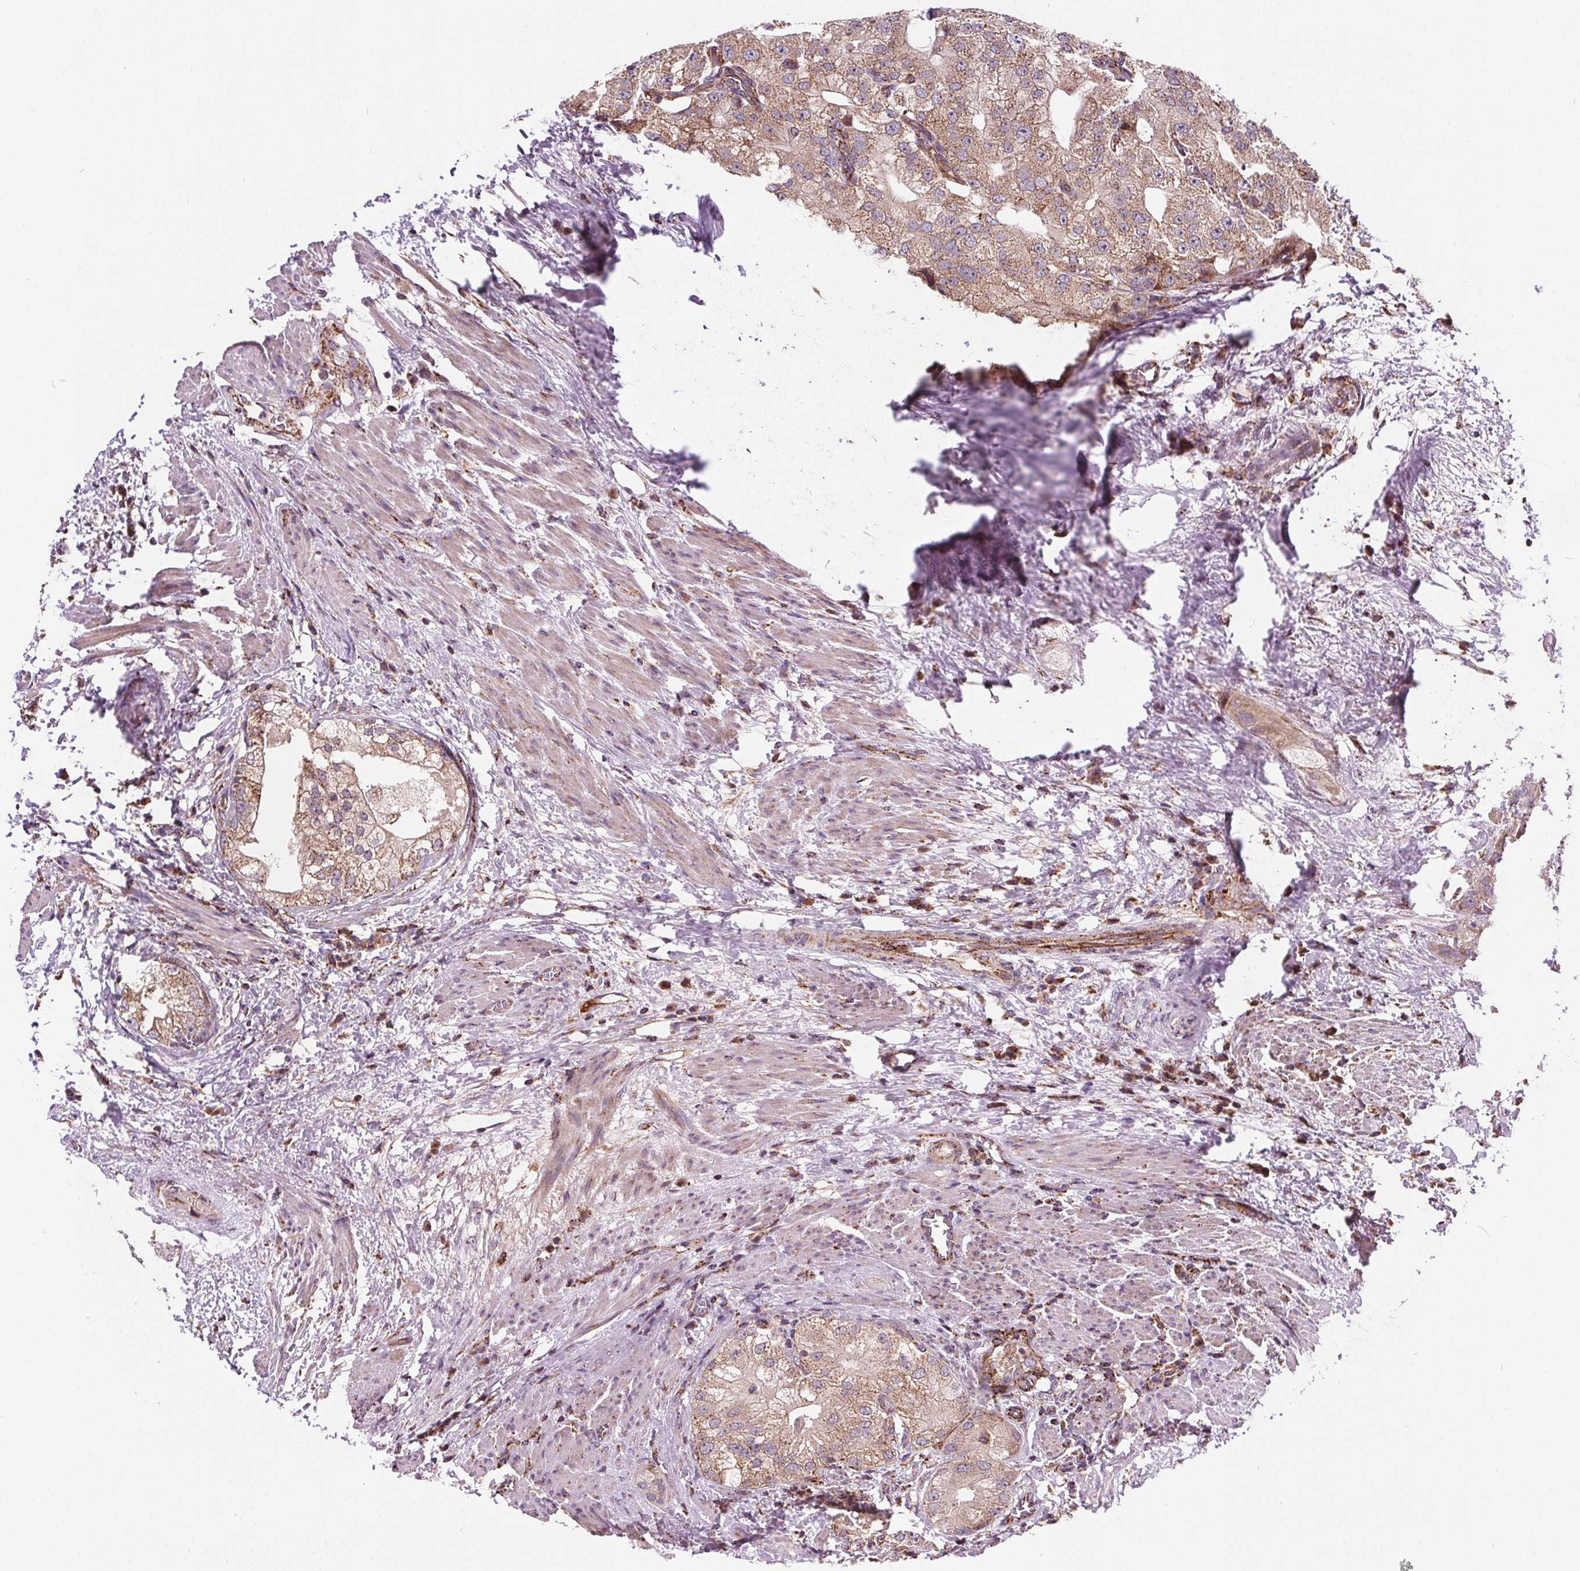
{"staining": {"intensity": "moderate", "quantity": "<25%", "location": "cytoplasmic/membranous"}, "tissue": "prostate cancer", "cell_type": "Tumor cells", "image_type": "cancer", "snomed": [{"axis": "morphology", "description": "Adenocarcinoma, High grade"}, {"axis": "topography", "description": "Prostate"}], "caption": "The micrograph reveals a brown stain indicating the presence of a protein in the cytoplasmic/membranous of tumor cells in adenocarcinoma (high-grade) (prostate).", "gene": "GOLT1B", "patient": {"sex": "male", "age": 70}}